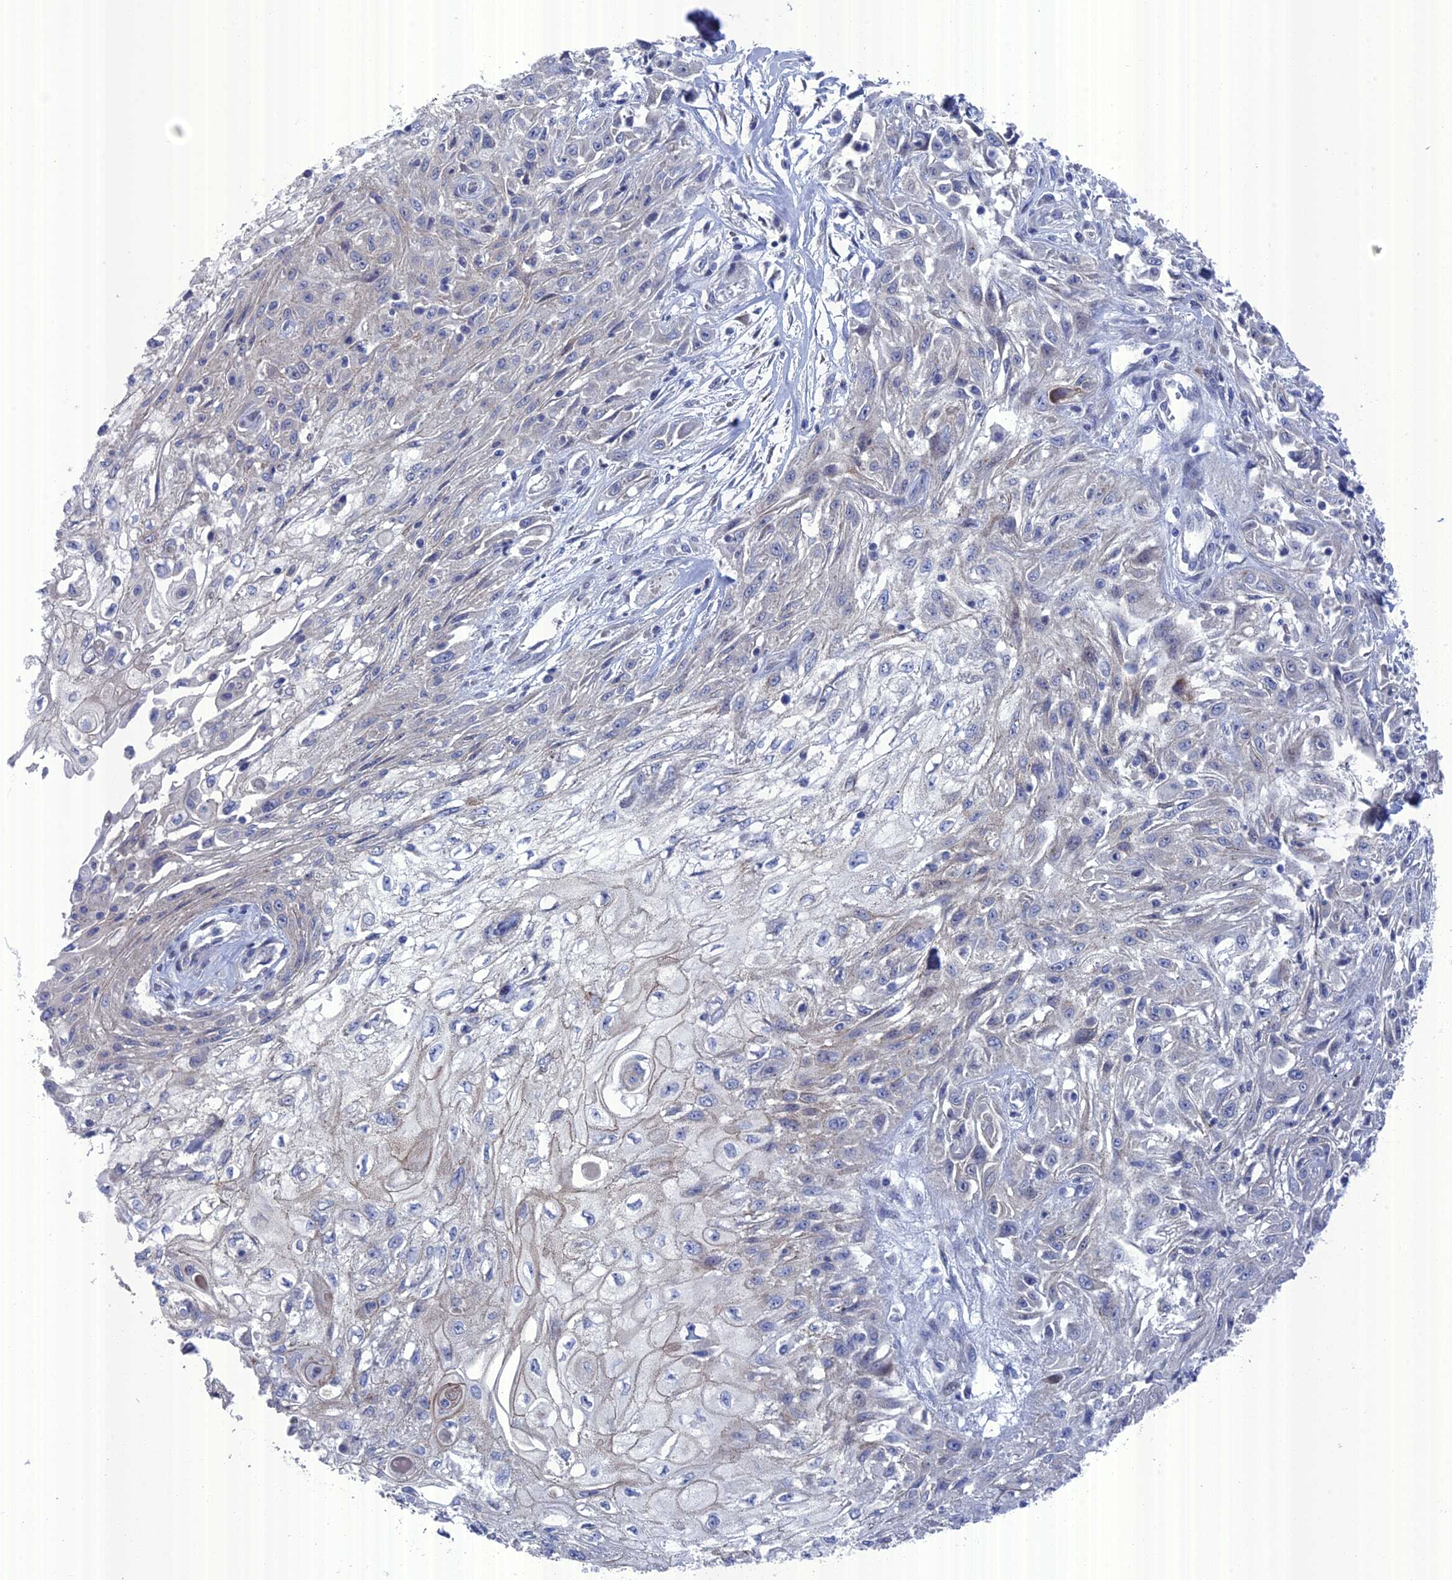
{"staining": {"intensity": "negative", "quantity": "none", "location": "none"}, "tissue": "skin cancer", "cell_type": "Tumor cells", "image_type": "cancer", "snomed": [{"axis": "morphology", "description": "Squamous cell carcinoma, NOS"}, {"axis": "morphology", "description": "Squamous cell carcinoma, metastatic, NOS"}, {"axis": "topography", "description": "Skin"}, {"axis": "topography", "description": "Lymph node"}], "caption": "A micrograph of skin squamous cell carcinoma stained for a protein reveals no brown staining in tumor cells. (Brightfield microscopy of DAB (3,3'-diaminobenzidine) immunohistochemistry at high magnification).", "gene": "TMEM161A", "patient": {"sex": "male", "age": 75}}